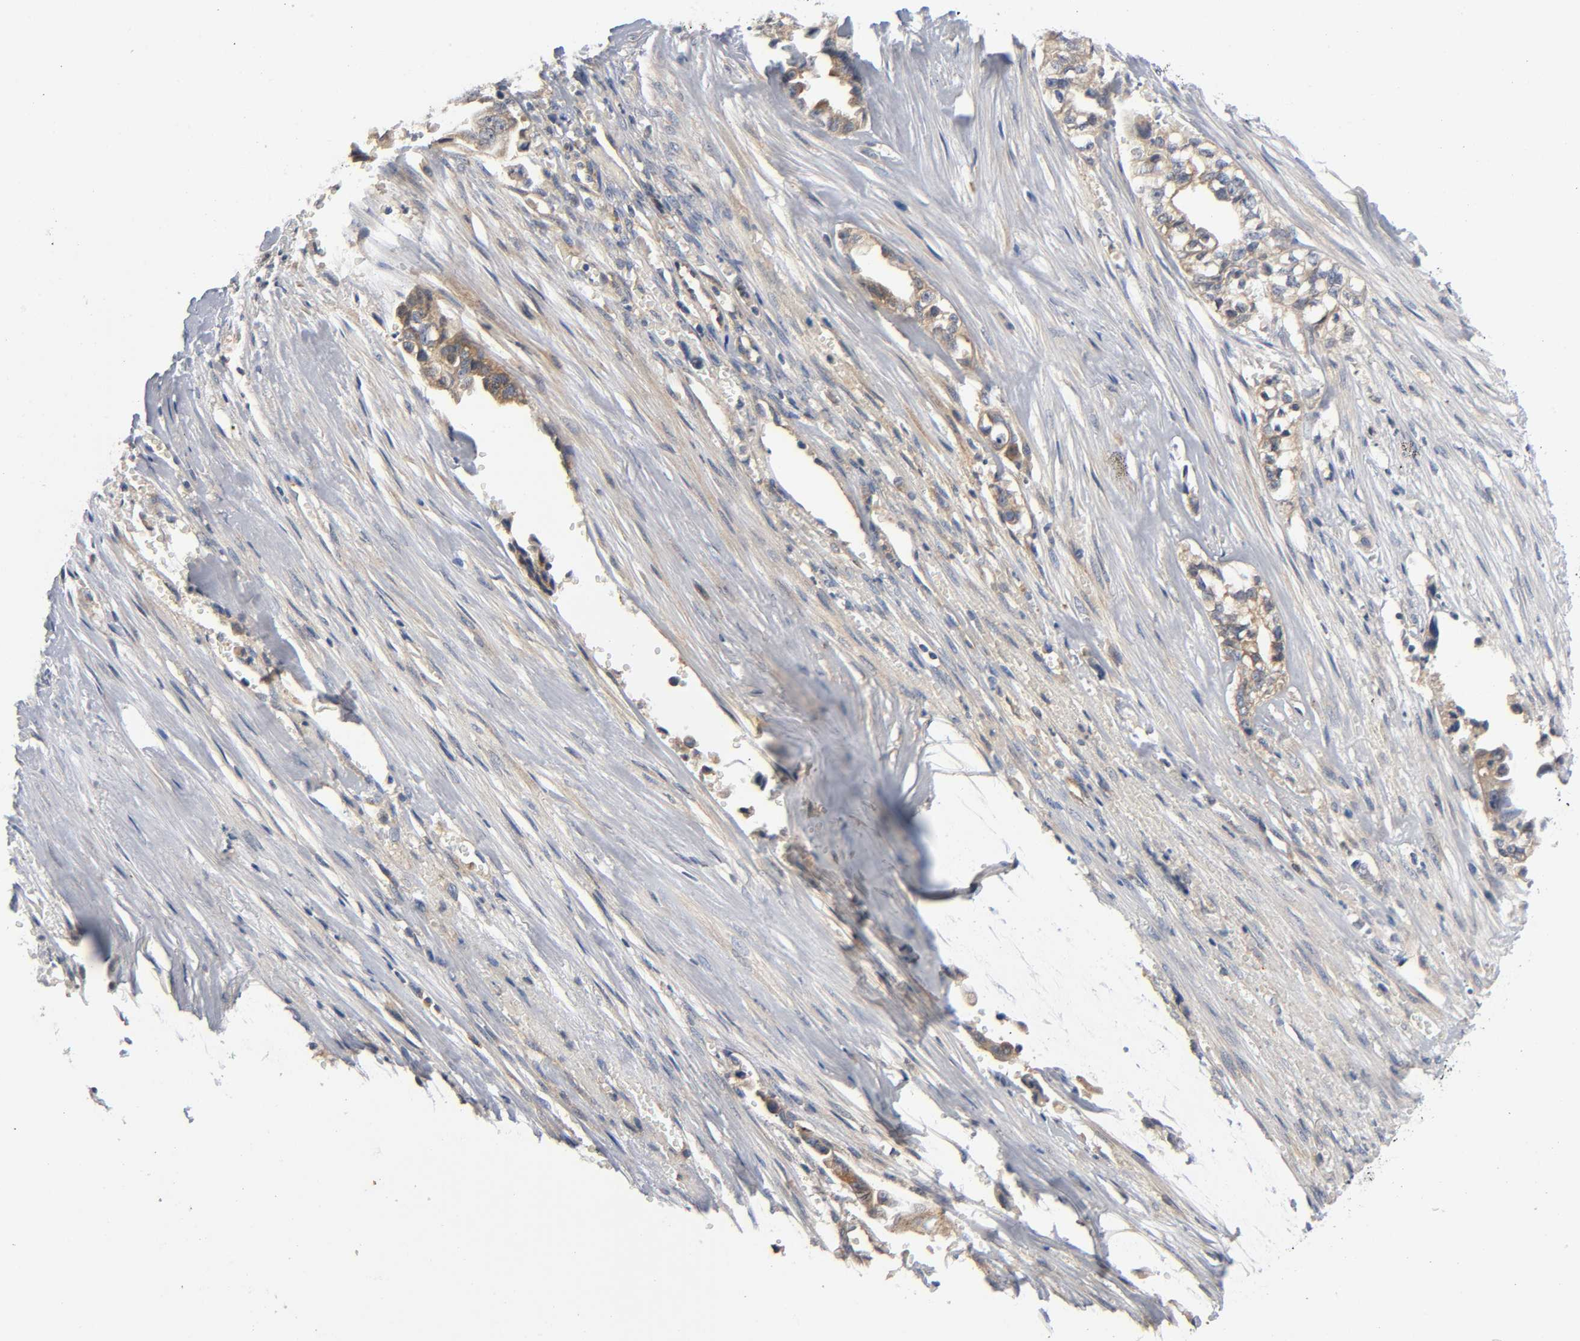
{"staining": {"intensity": "moderate", "quantity": ">75%", "location": "cytoplasmic/membranous"}, "tissue": "liver cancer", "cell_type": "Tumor cells", "image_type": "cancer", "snomed": [{"axis": "morphology", "description": "Cholangiocarcinoma"}, {"axis": "topography", "description": "Liver"}], "caption": "Cholangiocarcinoma (liver) tissue demonstrates moderate cytoplasmic/membranous positivity in approximately >75% of tumor cells, visualized by immunohistochemistry.", "gene": "HDAC6", "patient": {"sex": "female", "age": 70}}